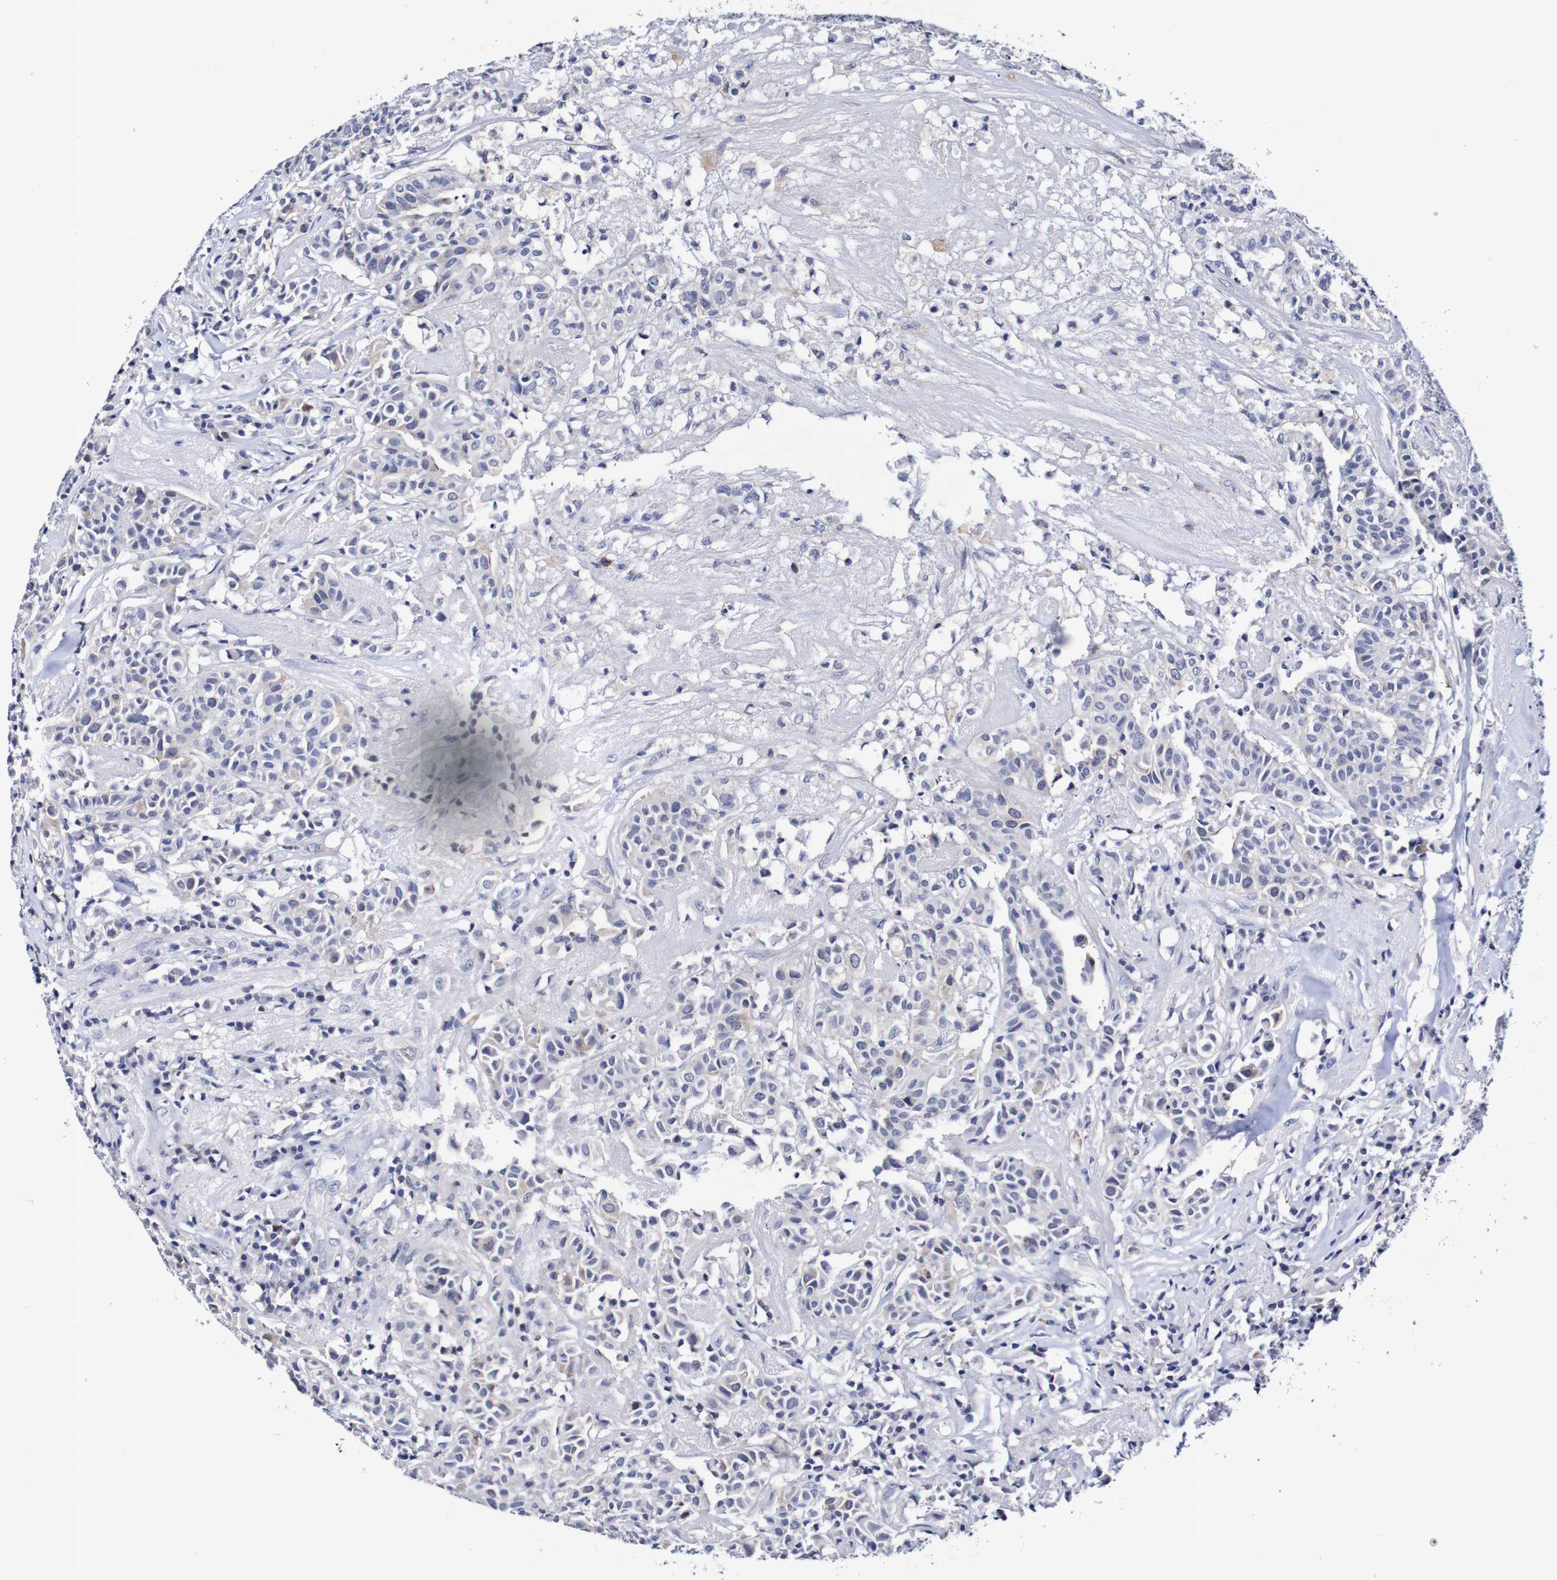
{"staining": {"intensity": "weak", "quantity": "<25%", "location": "cytoplasmic/membranous"}, "tissue": "head and neck cancer", "cell_type": "Tumor cells", "image_type": "cancer", "snomed": [{"axis": "morphology", "description": "Adenocarcinoma, NOS"}, {"axis": "topography", "description": "Salivary gland"}, {"axis": "topography", "description": "Head-Neck"}], "caption": "An immunohistochemistry micrograph of head and neck cancer is shown. There is no staining in tumor cells of head and neck cancer.", "gene": "ACVR1C", "patient": {"sex": "female", "age": 65}}